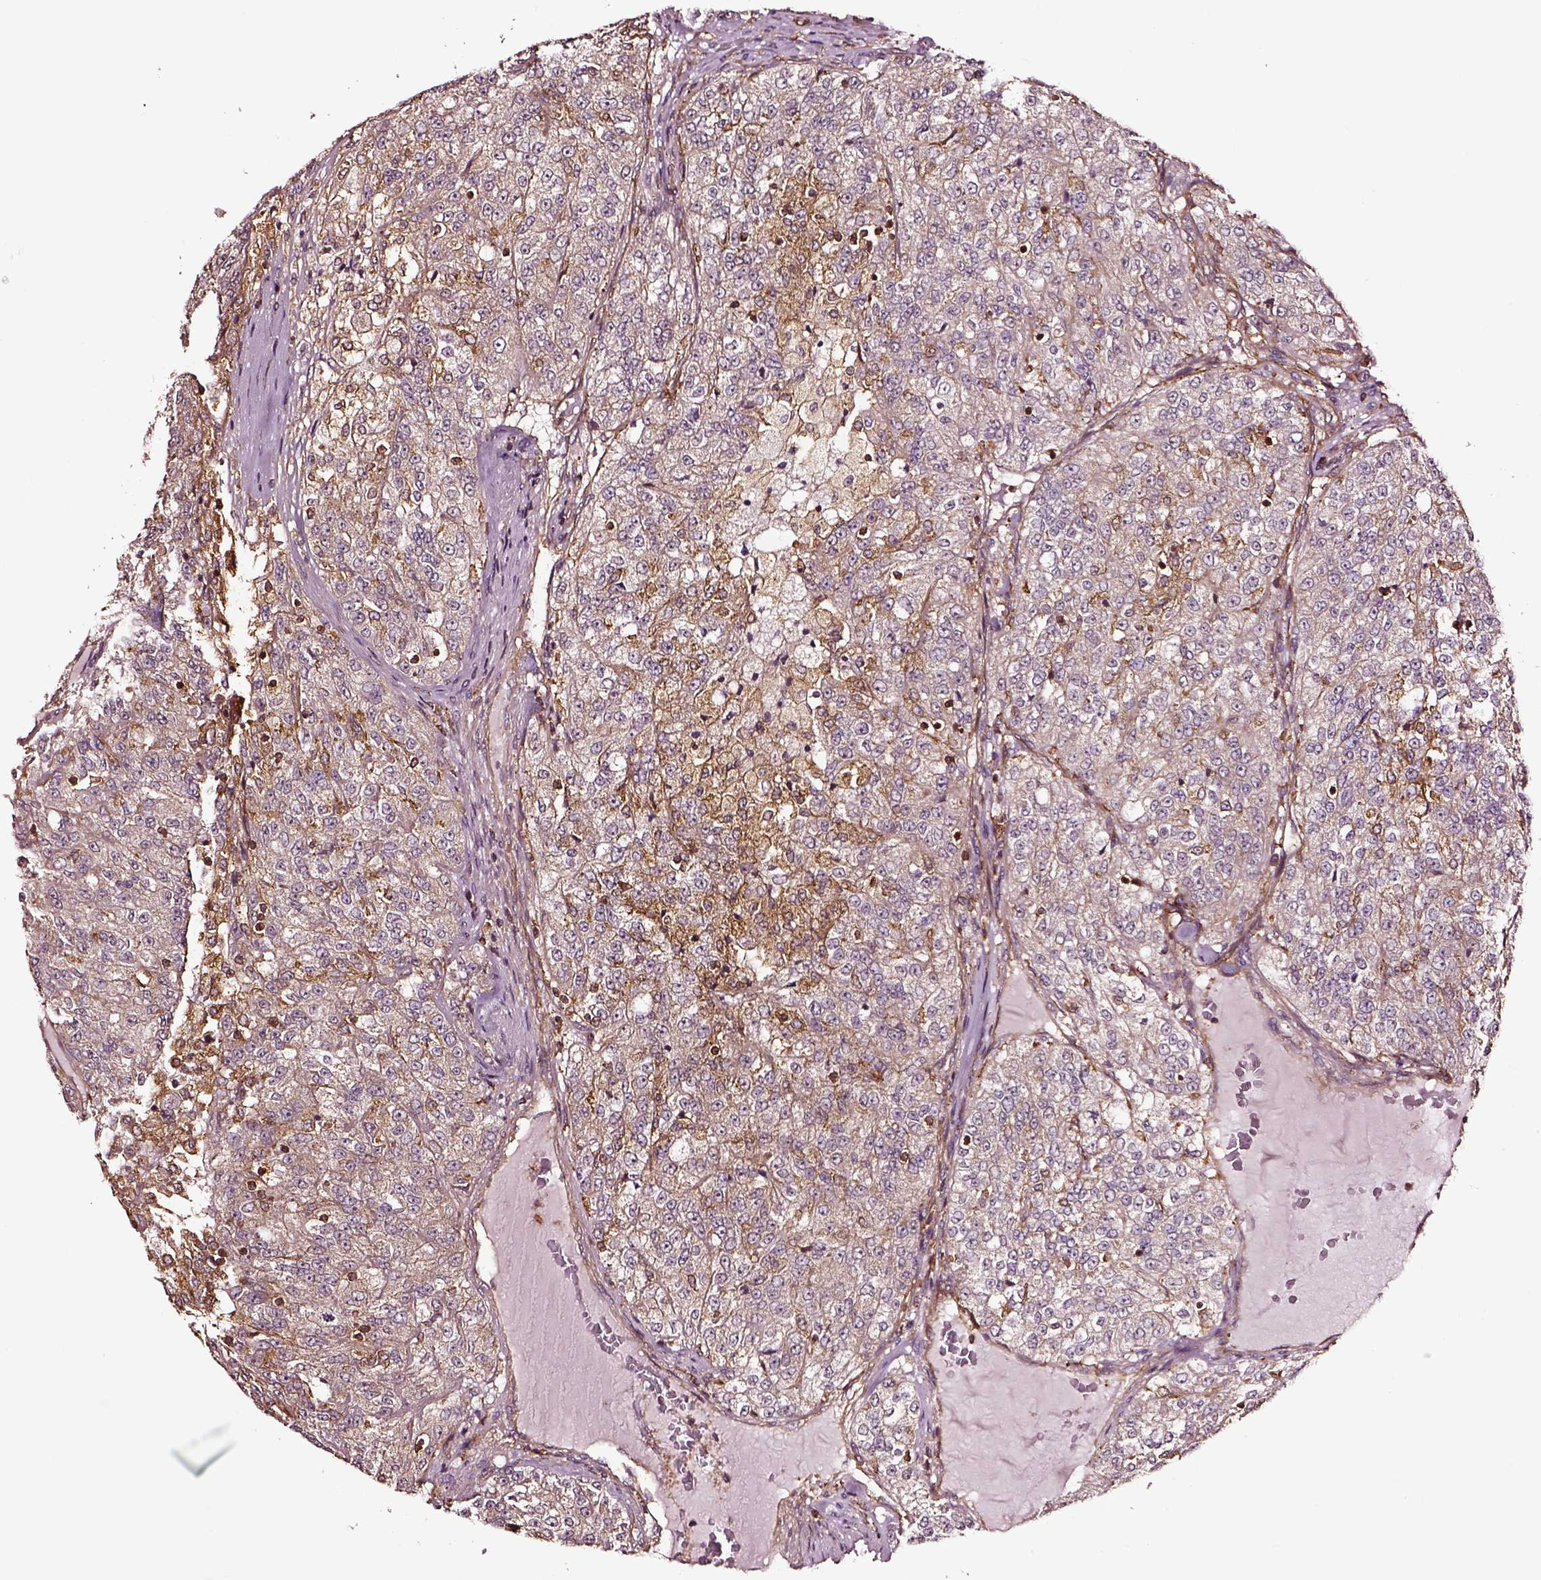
{"staining": {"intensity": "moderate", "quantity": ">75%", "location": "cytoplasmic/membranous"}, "tissue": "renal cancer", "cell_type": "Tumor cells", "image_type": "cancer", "snomed": [{"axis": "morphology", "description": "Adenocarcinoma, NOS"}, {"axis": "topography", "description": "Kidney"}], "caption": "Renal cancer stained with a protein marker demonstrates moderate staining in tumor cells.", "gene": "RASSF5", "patient": {"sex": "female", "age": 63}}